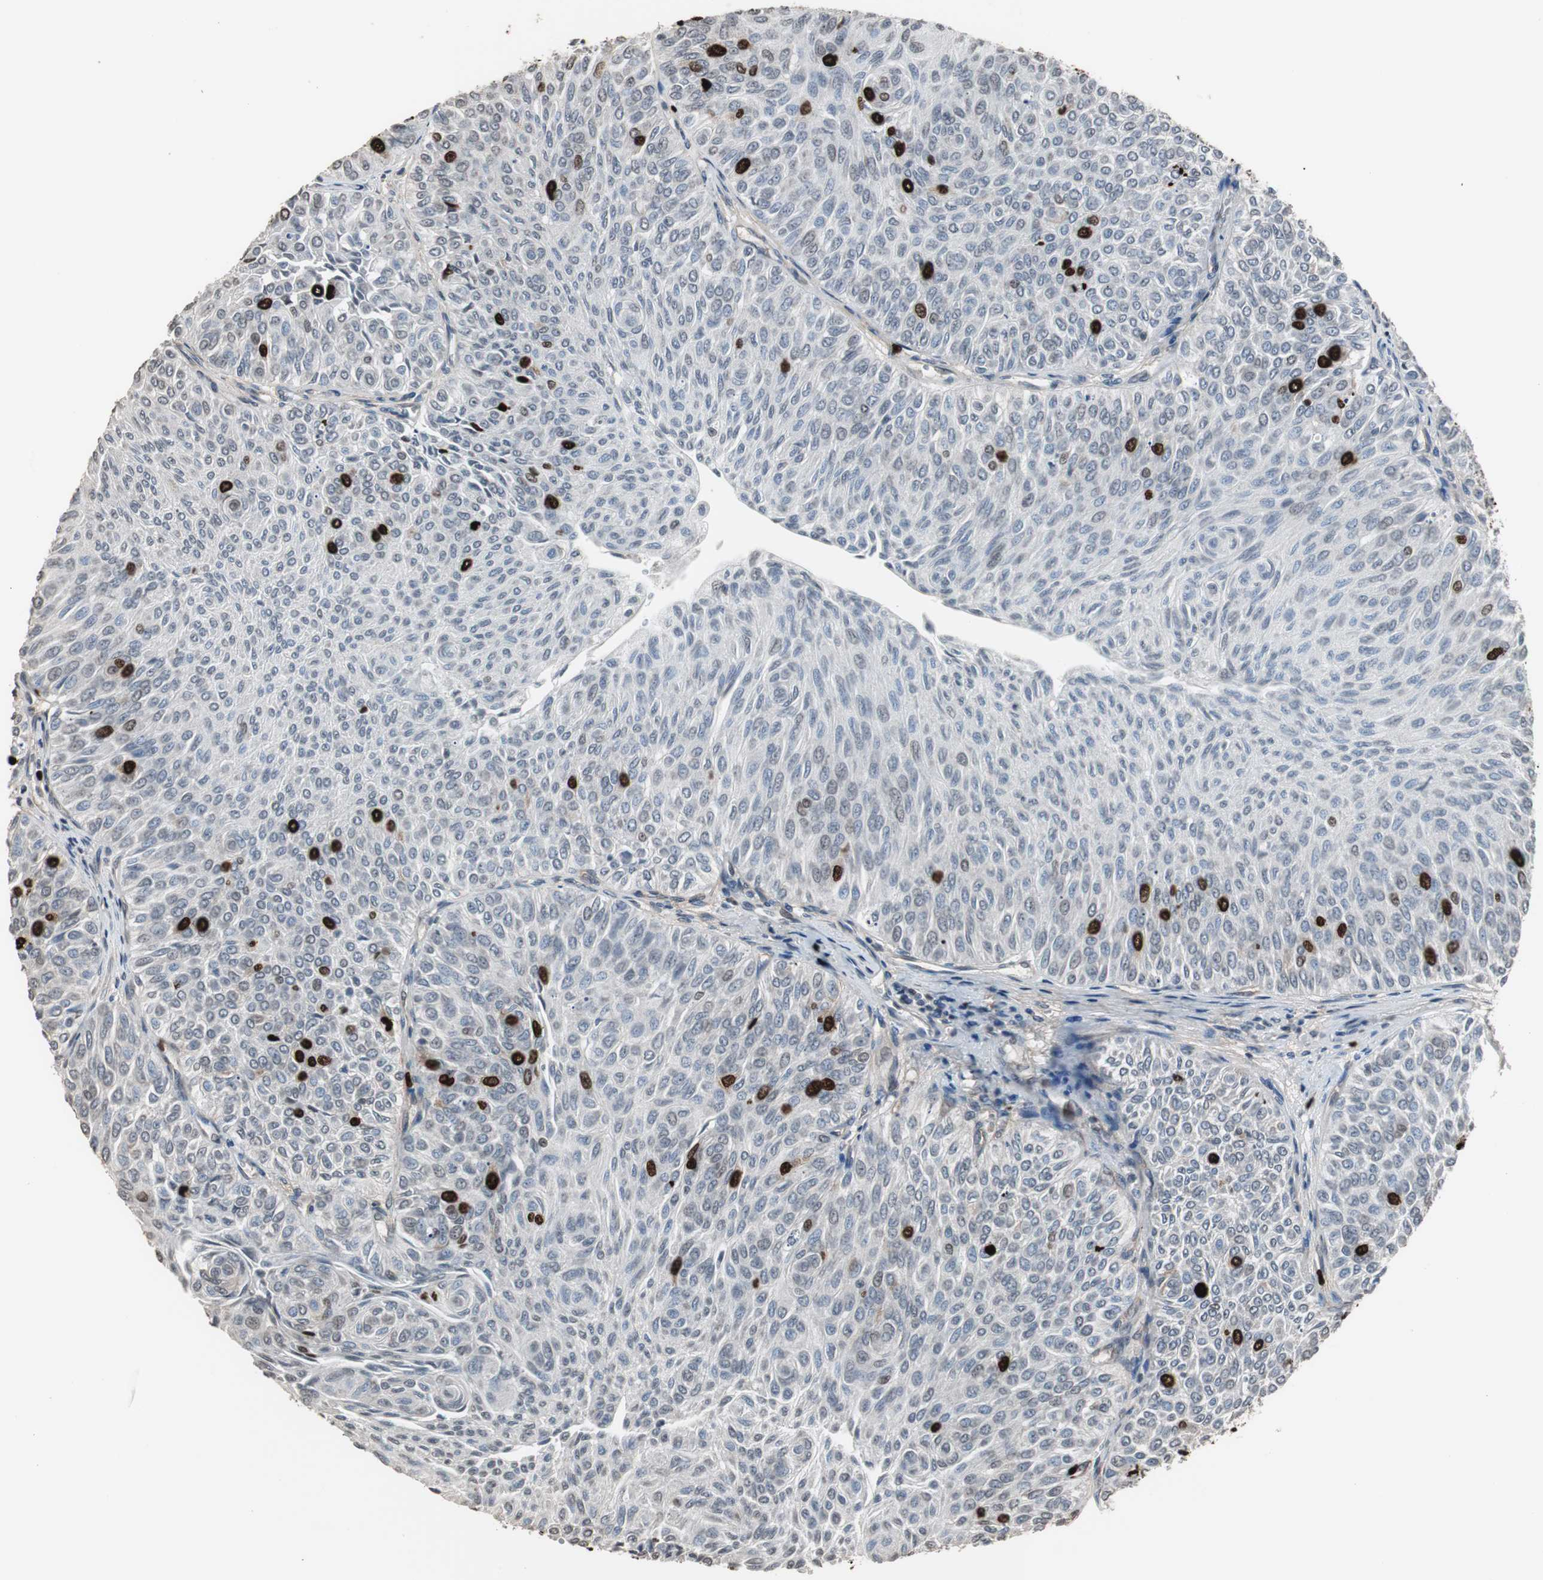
{"staining": {"intensity": "strong", "quantity": "<25%", "location": "nuclear"}, "tissue": "urothelial cancer", "cell_type": "Tumor cells", "image_type": "cancer", "snomed": [{"axis": "morphology", "description": "Urothelial carcinoma, Low grade"}, {"axis": "topography", "description": "Urinary bladder"}], "caption": "The image reveals a brown stain indicating the presence of a protein in the nuclear of tumor cells in urothelial cancer. (Stains: DAB (3,3'-diaminobenzidine) in brown, nuclei in blue, Microscopy: brightfield microscopy at high magnification).", "gene": "TOP2A", "patient": {"sex": "male", "age": 78}}